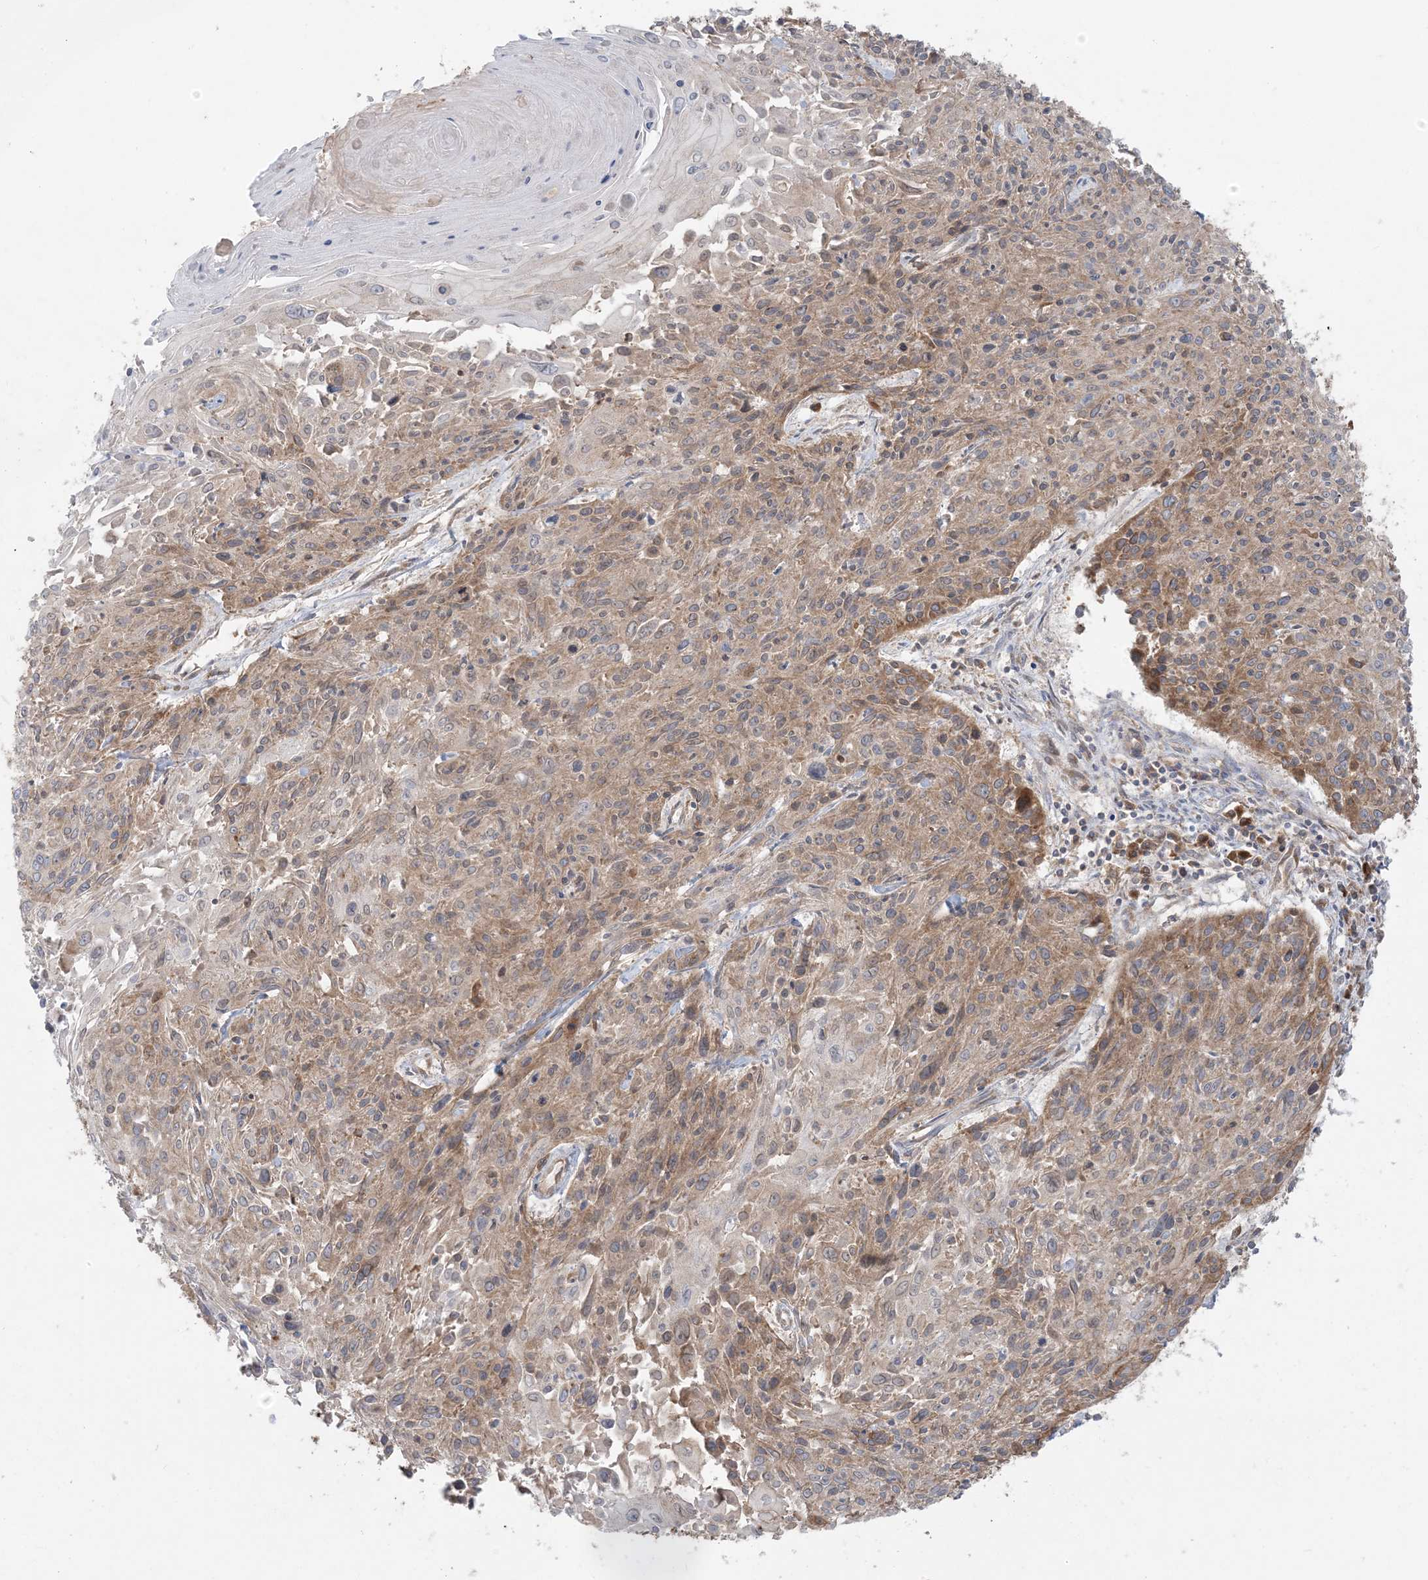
{"staining": {"intensity": "moderate", "quantity": ">75%", "location": "cytoplasmic/membranous"}, "tissue": "cervical cancer", "cell_type": "Tumor cells", "image_type": "cancer", "snomed": [{"axis": "morphology", "description": "Squamous cell carcinoma, NOS"}, {"axis": "topography", "description": "Cervix"}], "caption": "An image of squamous cell carcinoma (cervical) stained for a protein exhibits moderate cytoplasmic/membranous brown staining in tumor cells. The staining was performed using DAB (3,3'-diaminobenzidine), with brown indicating positive protein expression. Nuclei are stained blue with hematoxylin.", "gene": "UBXN4", "patient": {"sex": "female", "age": 51}}